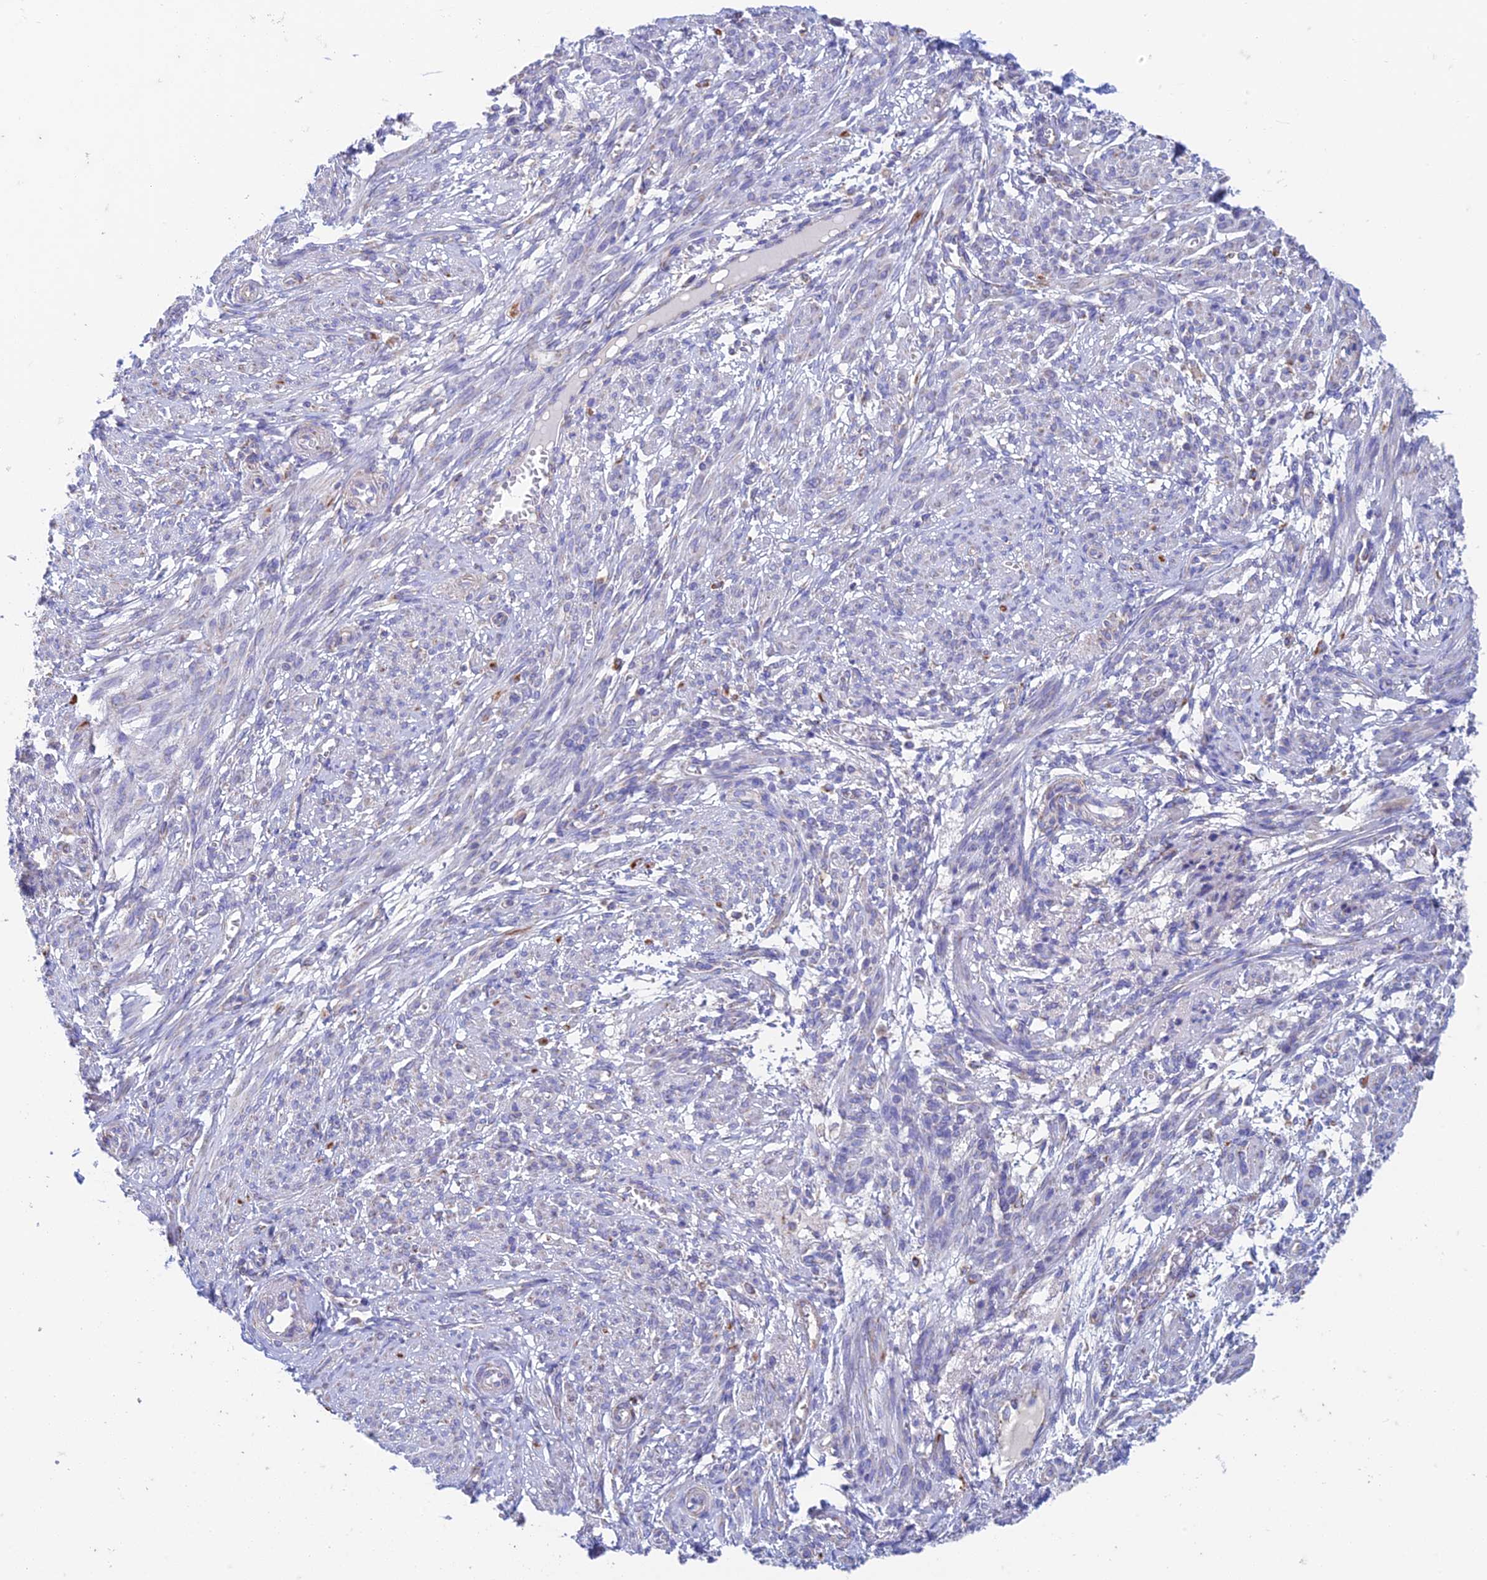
{"staining": {"intensity": "negative", "quantity": "none", "location": "none"}, "tissue": "smooth muscle", "cell_type": "Smooth muscle cells", "image_type": "normal", "snomed": [{"axis": "morphology", "description": "Normal tissue, NOS"}, {"axis": "topography", "description": "Smooth muscle"}], "caption": "This micrograph is of normal smooth muscle stained with IHC to label a protein in brown with the nuclei are counter-stained blue. There is no positivity in smooth muscle cells. (IHC, brightfield microscopy, high magnification).", "gene": "ZNF181", "patient": {"sex": "female", "age": 39}}